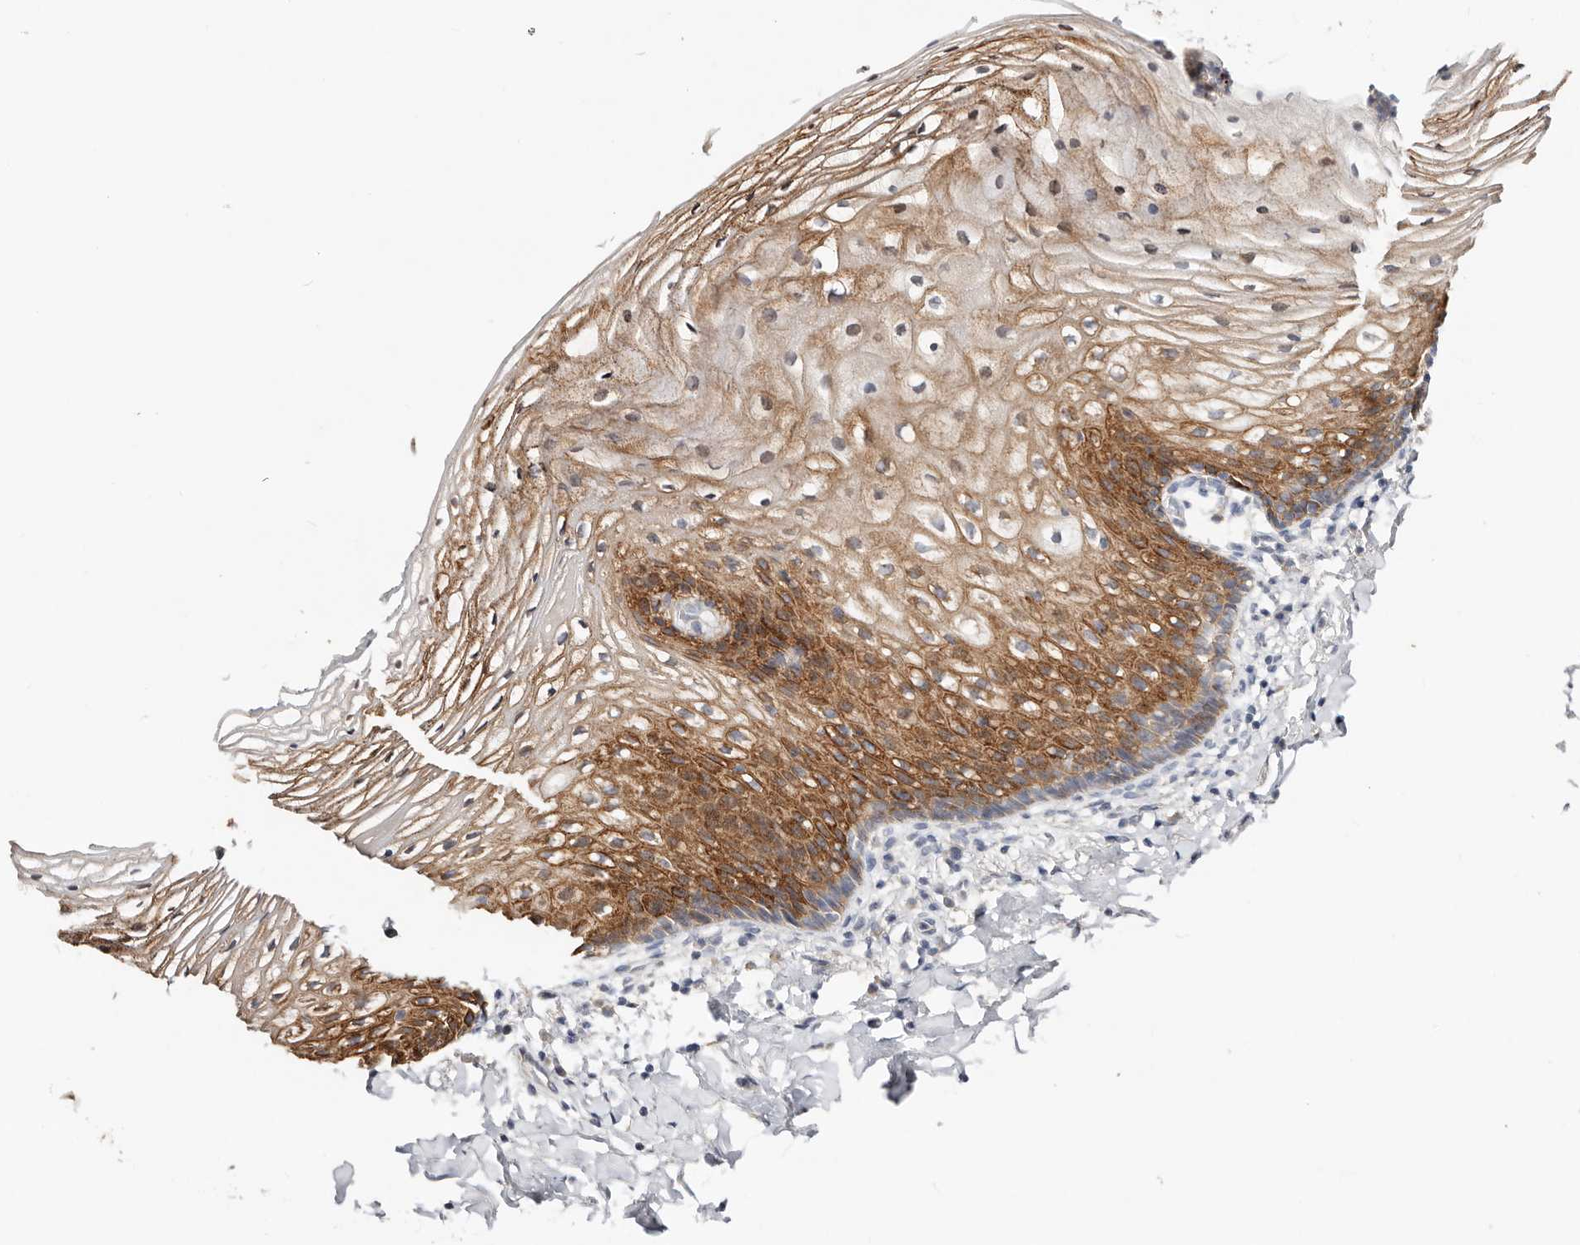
{"staining": {"intensity": "moderate", "quantity": ">75%", "location": "cytoplasmic/membranous"}, "tissue": "vagina", "cell_type": "Squamous epithelial cells", "image_type": "normal", "snomed": [{"axis": "morphology", "description": "Normal tissue, NOS"}, {"axis": "topography", "description": "Vagina"}], "caption": "A brown stain shows moderate cytoplasmic/membranous staining of a protein in squamous epithelial cells of normal vagina.", "gene": "VIPAS39", "patient": {"sex": "female", "age": 60}}